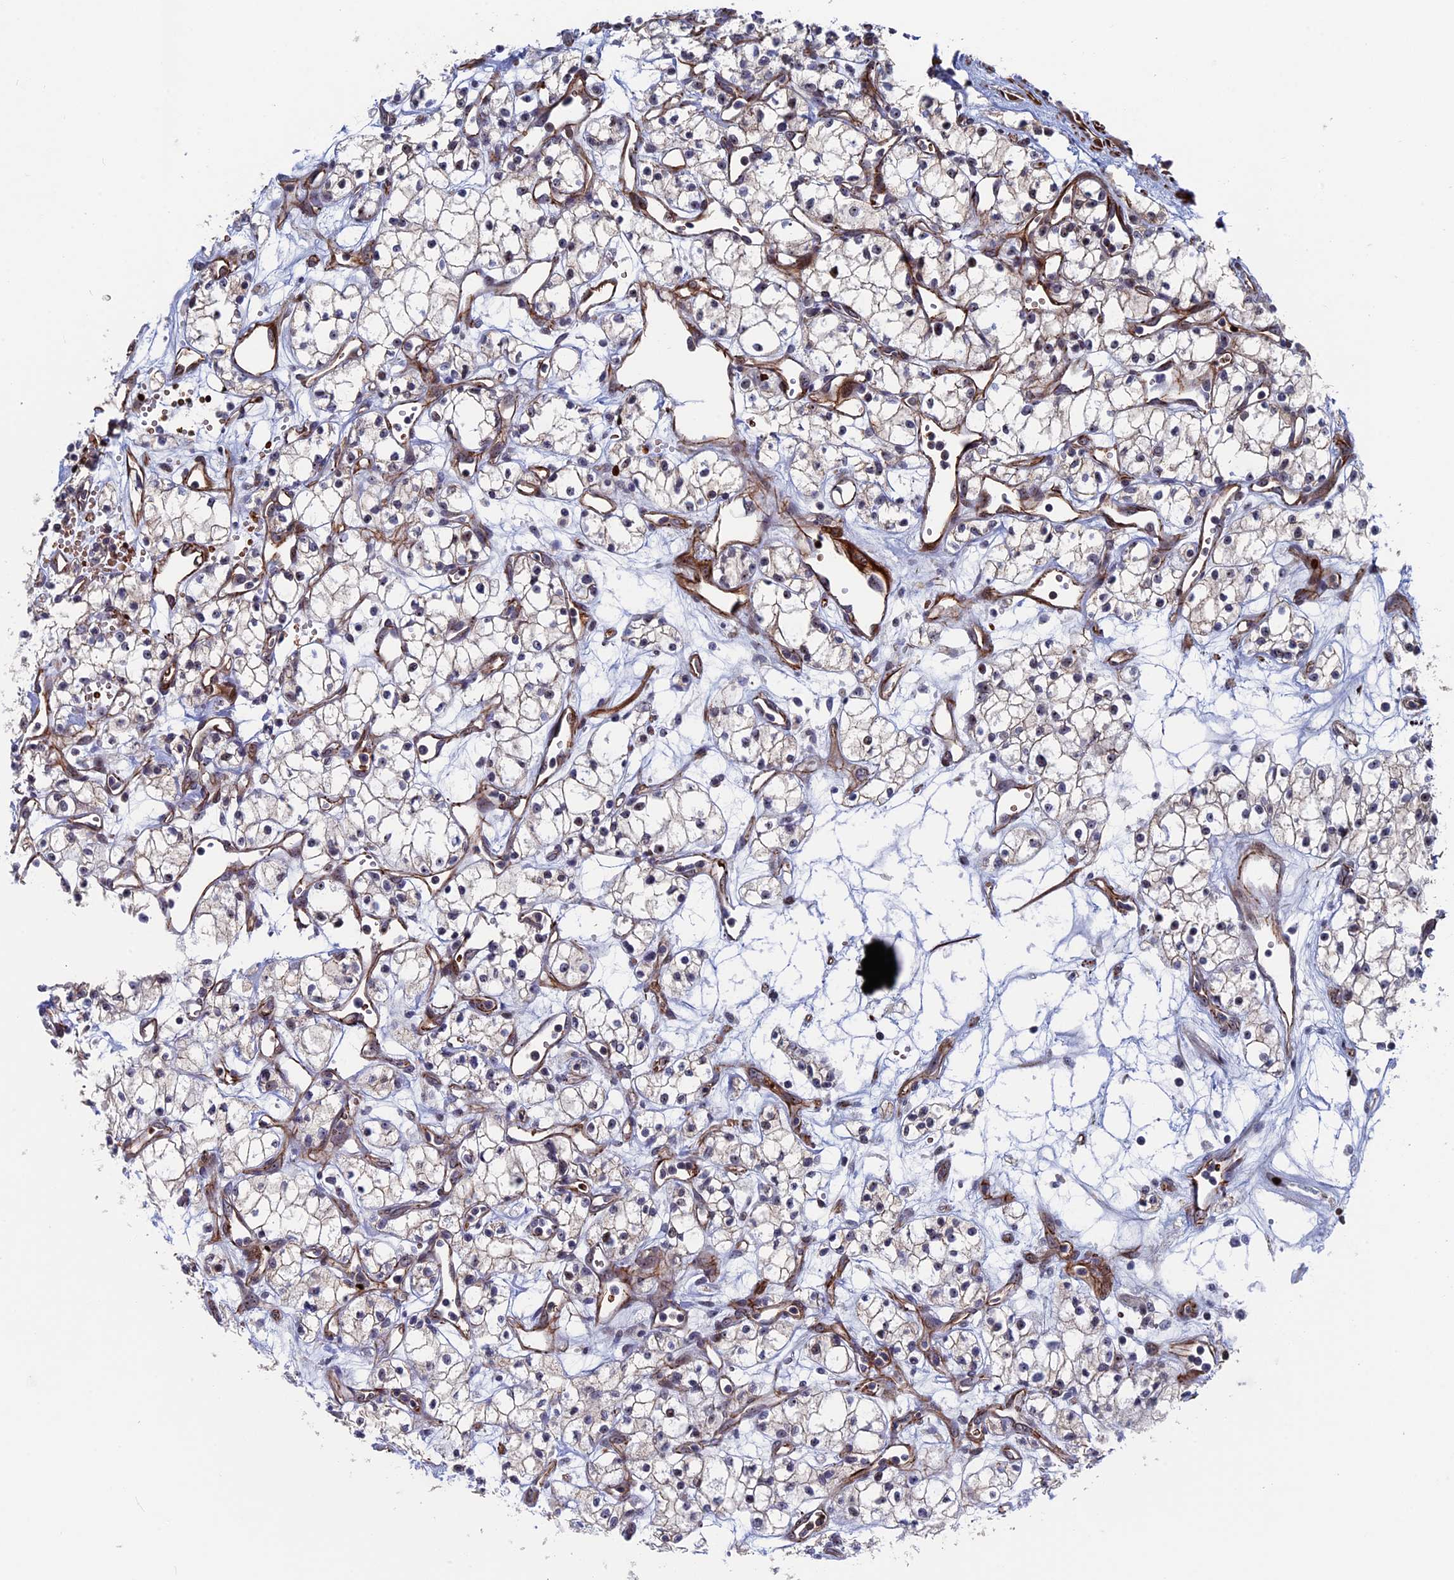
{"staining": {"intensity": "negative", "quantity": "none", "location": "none"}, "tissue": "renal cancer", "cell_type": "Tumor cells", "image_type": "cancer", "snomed": [{"axis": "morphology", "description": "Adenocarcinoma, NOS"}, {"axis": "topography", "description": "Kidney"}], "caption": "Immunohistochemistry (IHC) image of human renal adenocarcinoma stained for a protein (brown), which reveals no staining in tumor cells.", "gene": "EXOSC9", "patient": {"sex": "male", "age": 59}}